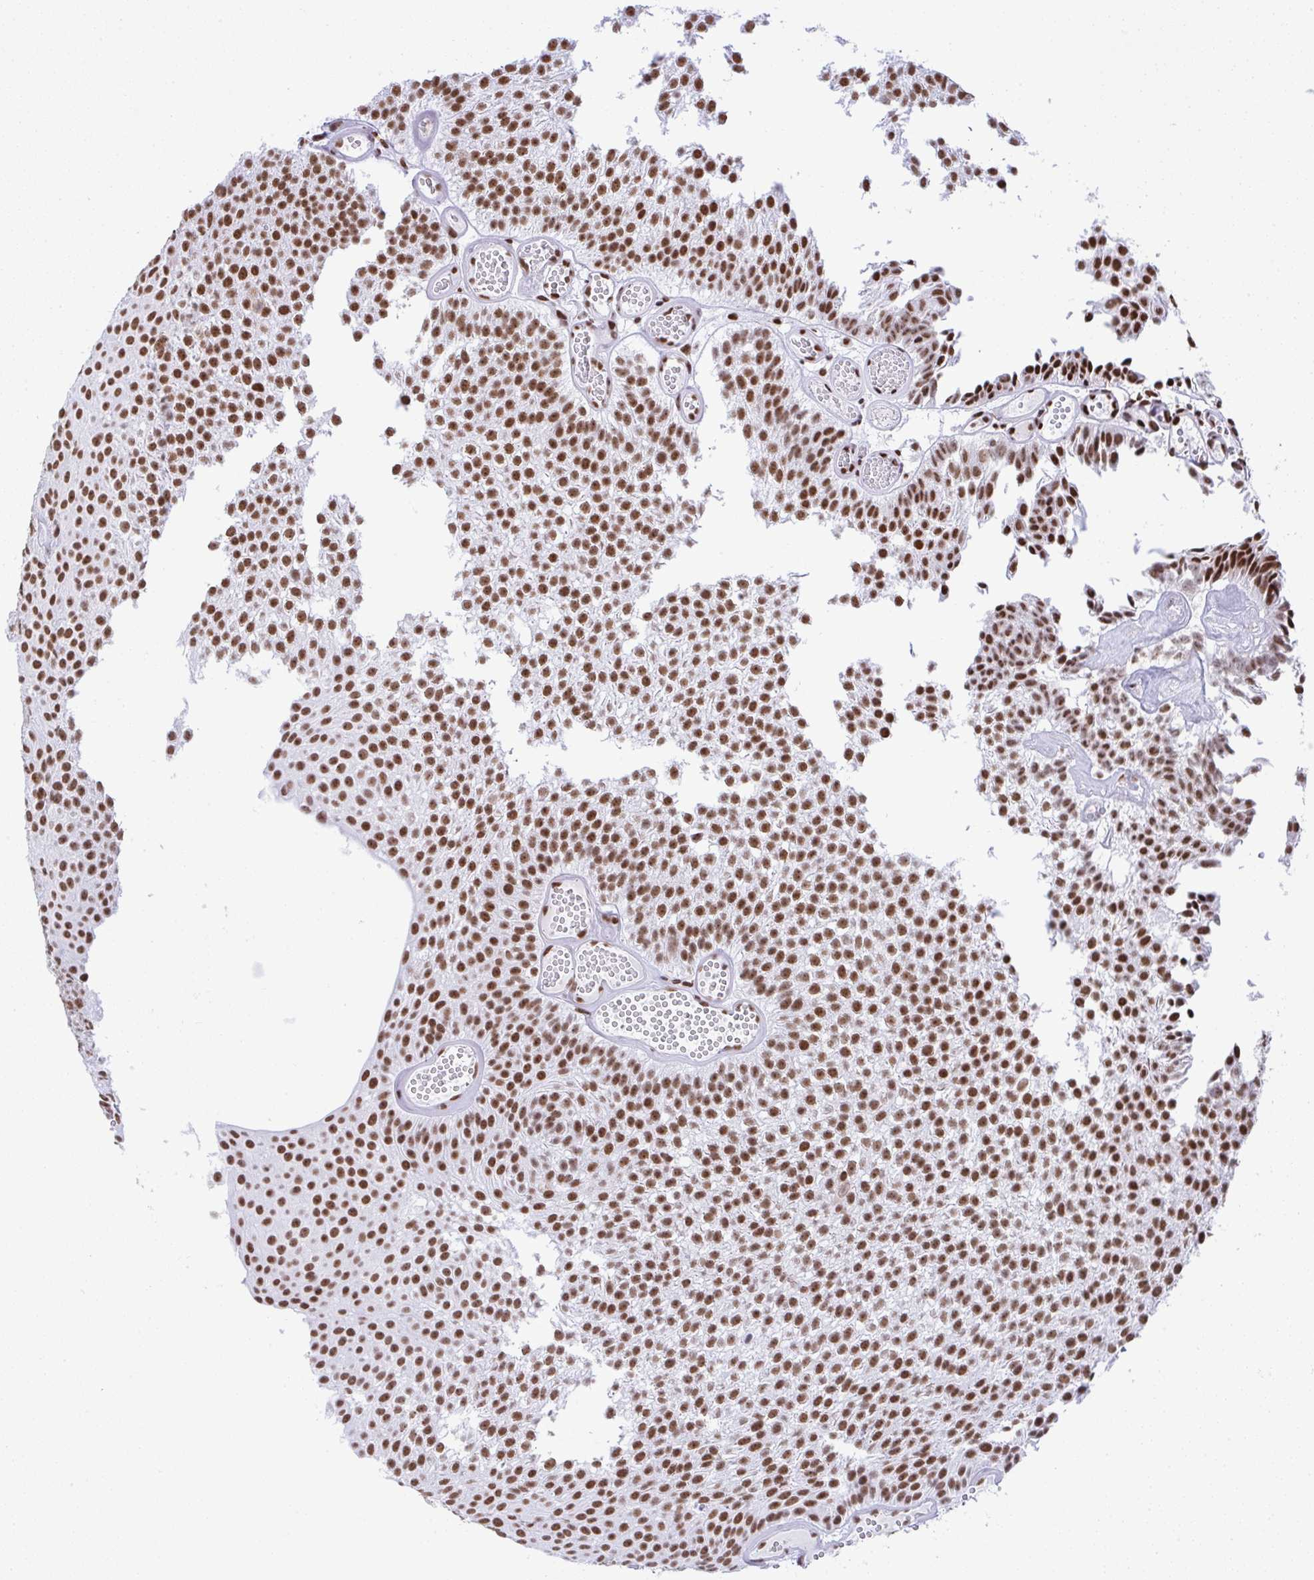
{"staining": {"intensity": "strong", "quantity": ">75%", "location": "nuclear"}, "tissue": "urothelial cancer", "cell_type": "Tumor cells", "image_type": "cancer", "snomed": [{"axis": "morphology", "description": "Urothelial carcinoma, Low grade"}, {"axis": "topography", "description": "Urinary bladder"}], "caption": "About >75% of tumor cells in urothelial cancer reveal strong nuclear protein positivity as visualized by brown immunohistochemical staining.", "gene": "DDX52", "patient": {"sex": "male", "age": 82}}